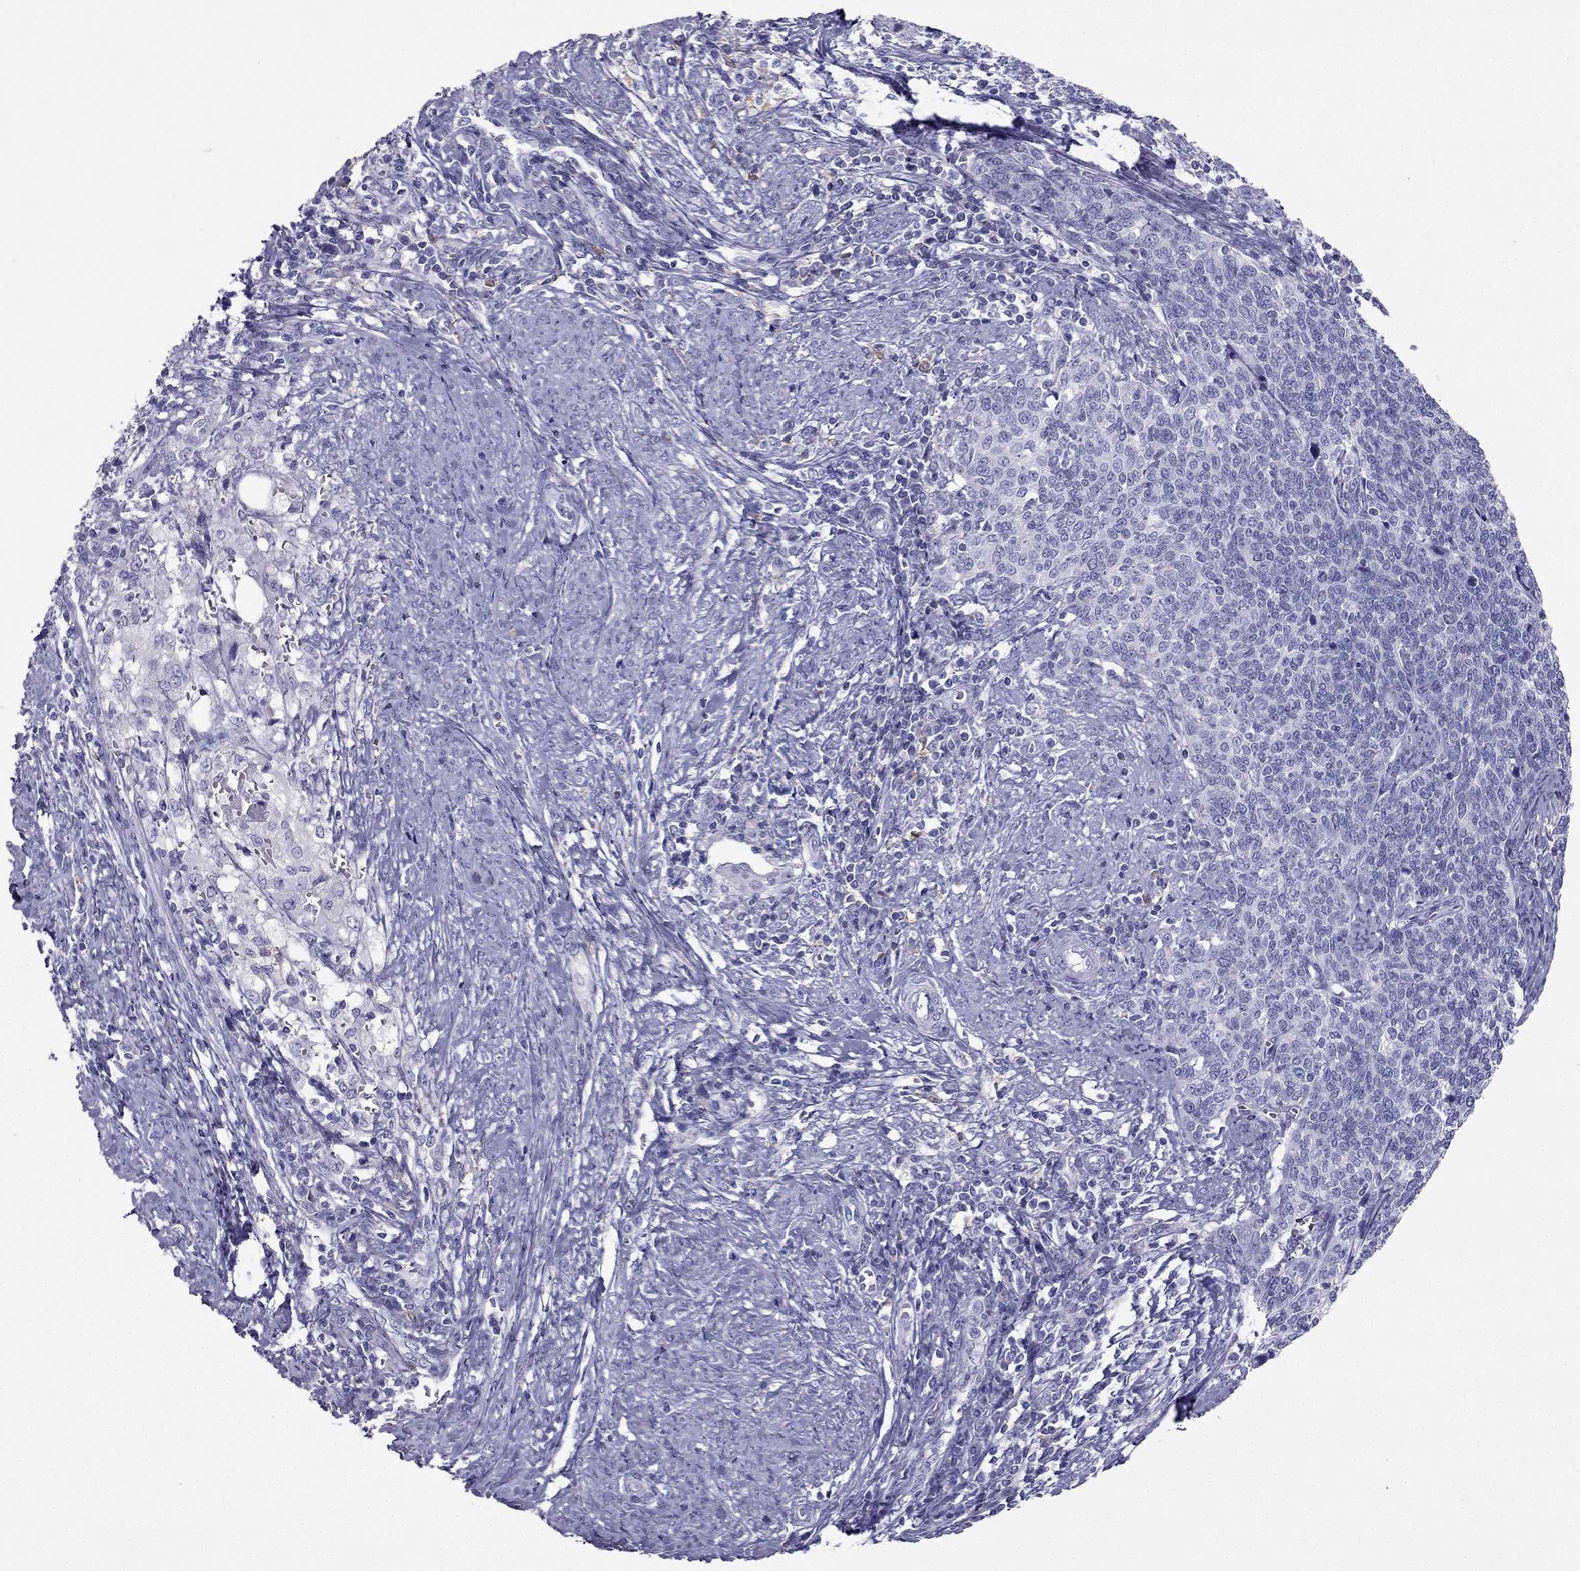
{"staining": {"intensity": "negative", "quantity": "none", "location": "none"}, "tissue": "cervical cancer", "cell_type": "Tumor cells", "image_type": "cancer", "snomed": [{"axis": "morphology", "description": "Squamous cell carcinoma, NOS"}, {"axis": "topography", "description": "Cervix"}], "caption": "An immunohistochemistry image of cervical squamous cell carcinoma is shown. There is no staining in tumor cells of cervical squamous cell carcinoma. (DAB immunohistochemistry visualized using brightfield microscopy, high magnification).", "gene": "LMTK3", "patient": {"sex": "female", "age": 39}}